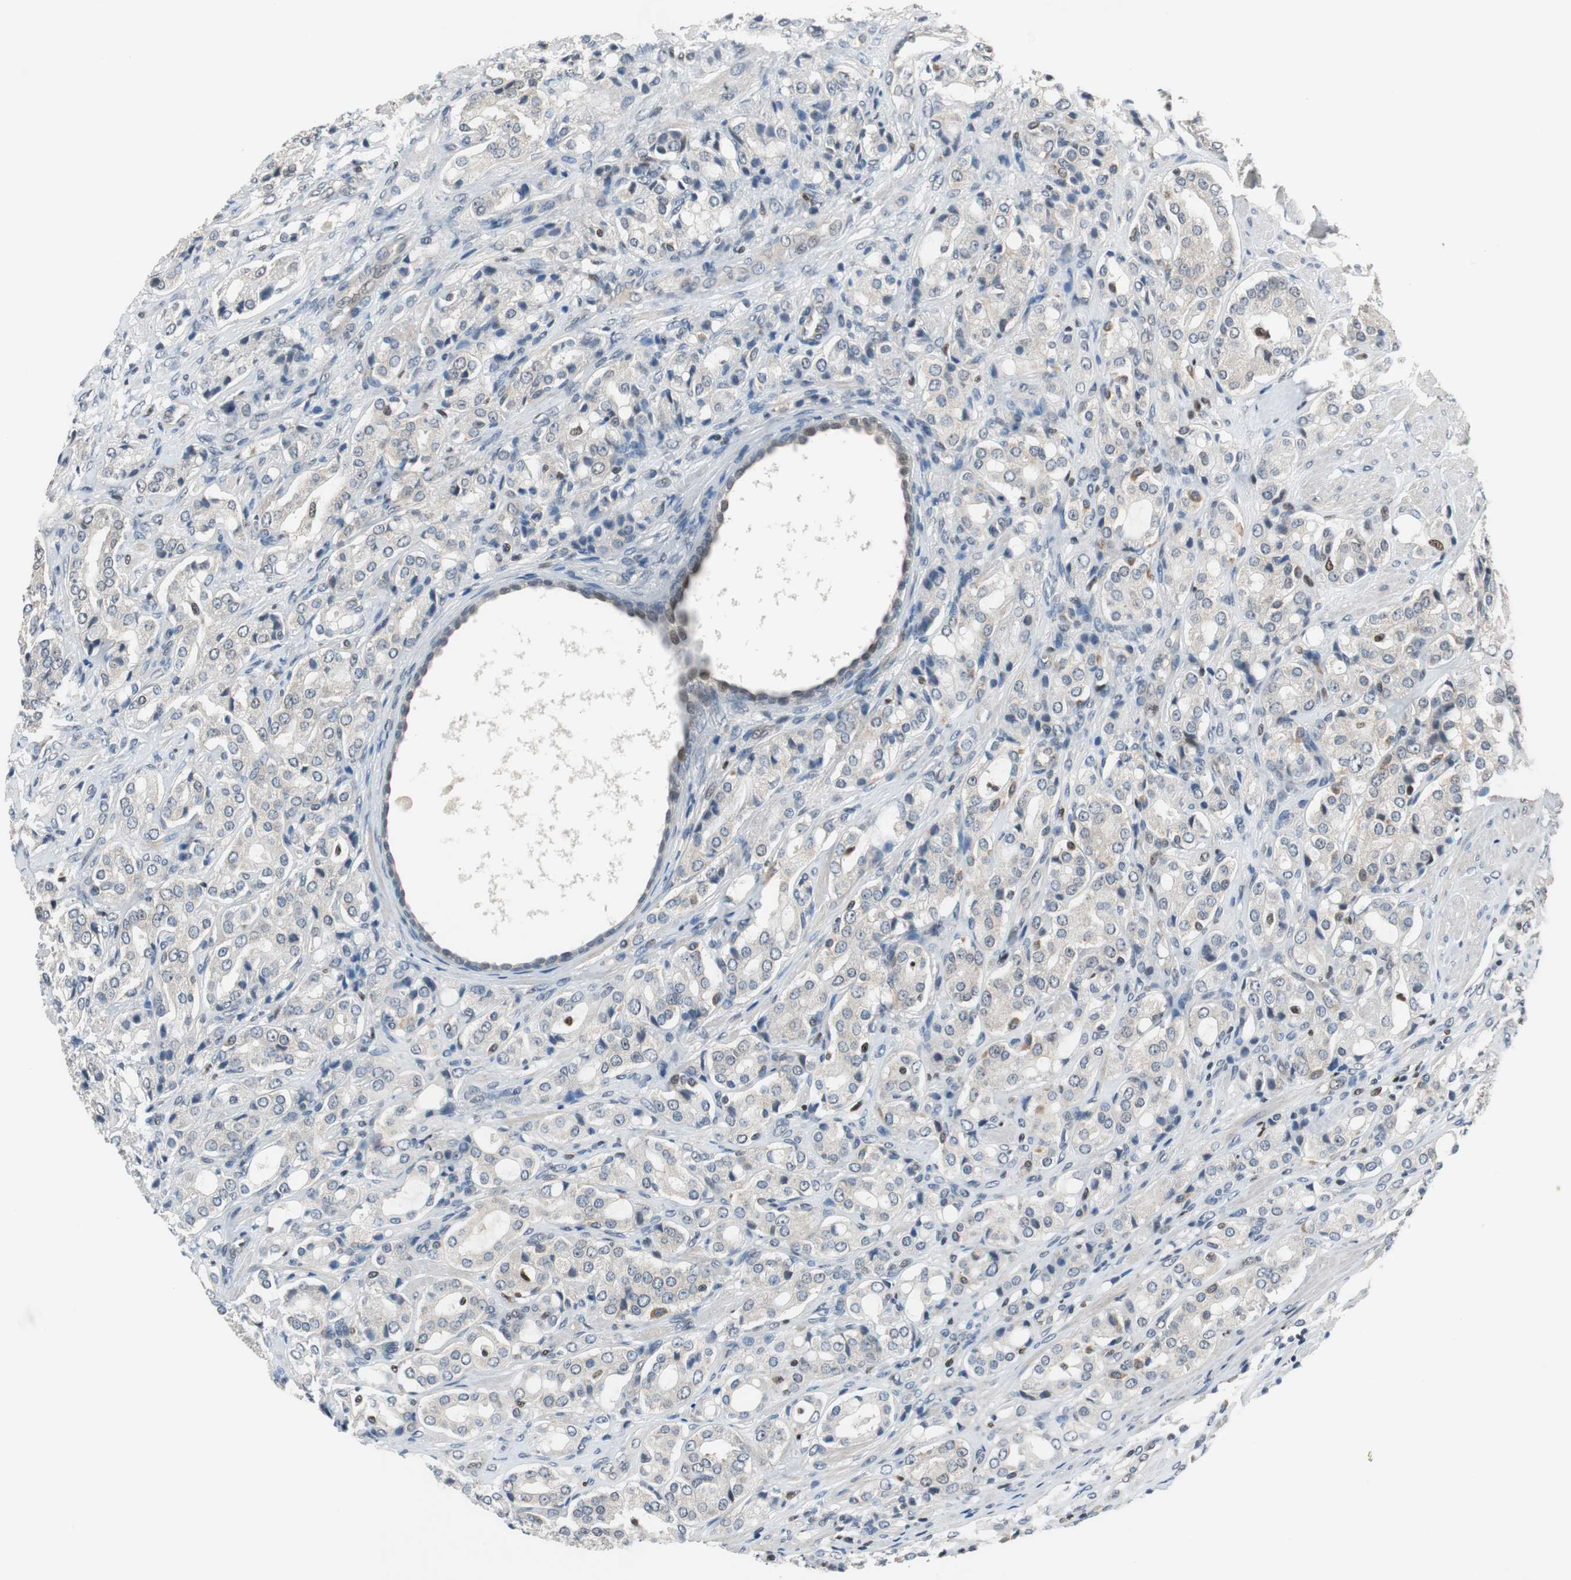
{"staining": {"intensity": "negative", "quantity": "none", "location": "none"}, "tissue": "prostate cancer", "cell_type": "Tumor cells", "image_type": "cancer", "snomed": [{"axis": "morphology", "description": "Adenocarcinoma, High grade"}, {"axis": "topography", "description": "Prostate"}], "caption": "Immunohistochemistry (IHC) image of neoplastic tissue: prostate high-grade adenocarcinoma stained with DAB (3,3'-diaminobenzidine) exhibits no significant protein expression in tumor cells.", "gene": "MAFB", "patient": {"sex": "male", "age": 72}}